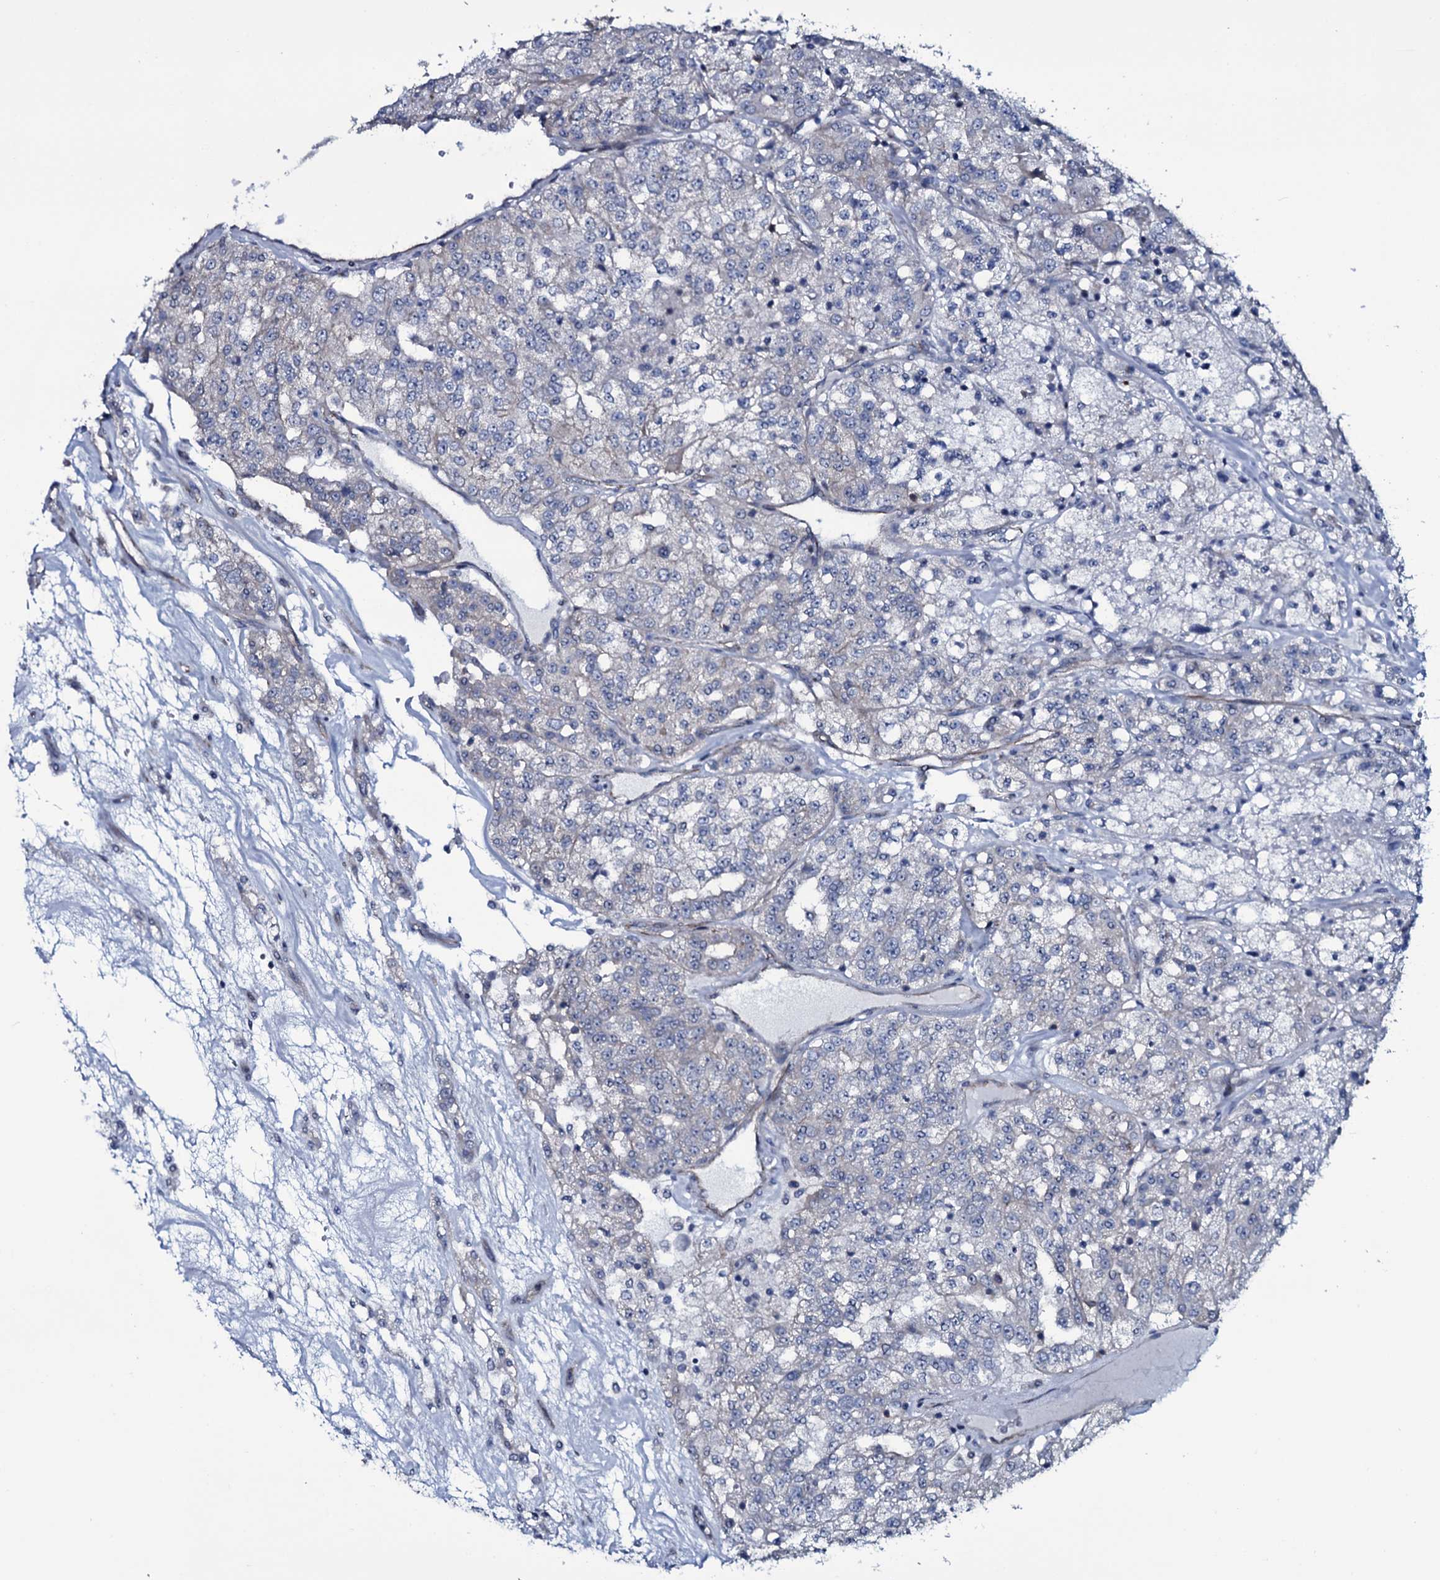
{"staining": {"intensity": "negative", "quantity": "none", "location": "none"}, "tissue": "renal cancer", "cell_type": "Tumor cells", "image_type": "cancer", "snomed": [{"axis": "morphology", "description": "Adenocarcinoma, NOS"}, {"axis": "topography", "description": "Kidney"}], "caption": "A high-resolution photomicrograph shows immunohistochemistry (IHC) staining of renal cancer, which reveals no significant expression in tumor cells.", "gene": "WIPF3", "patient": {"sex": "female", "age": 63}}